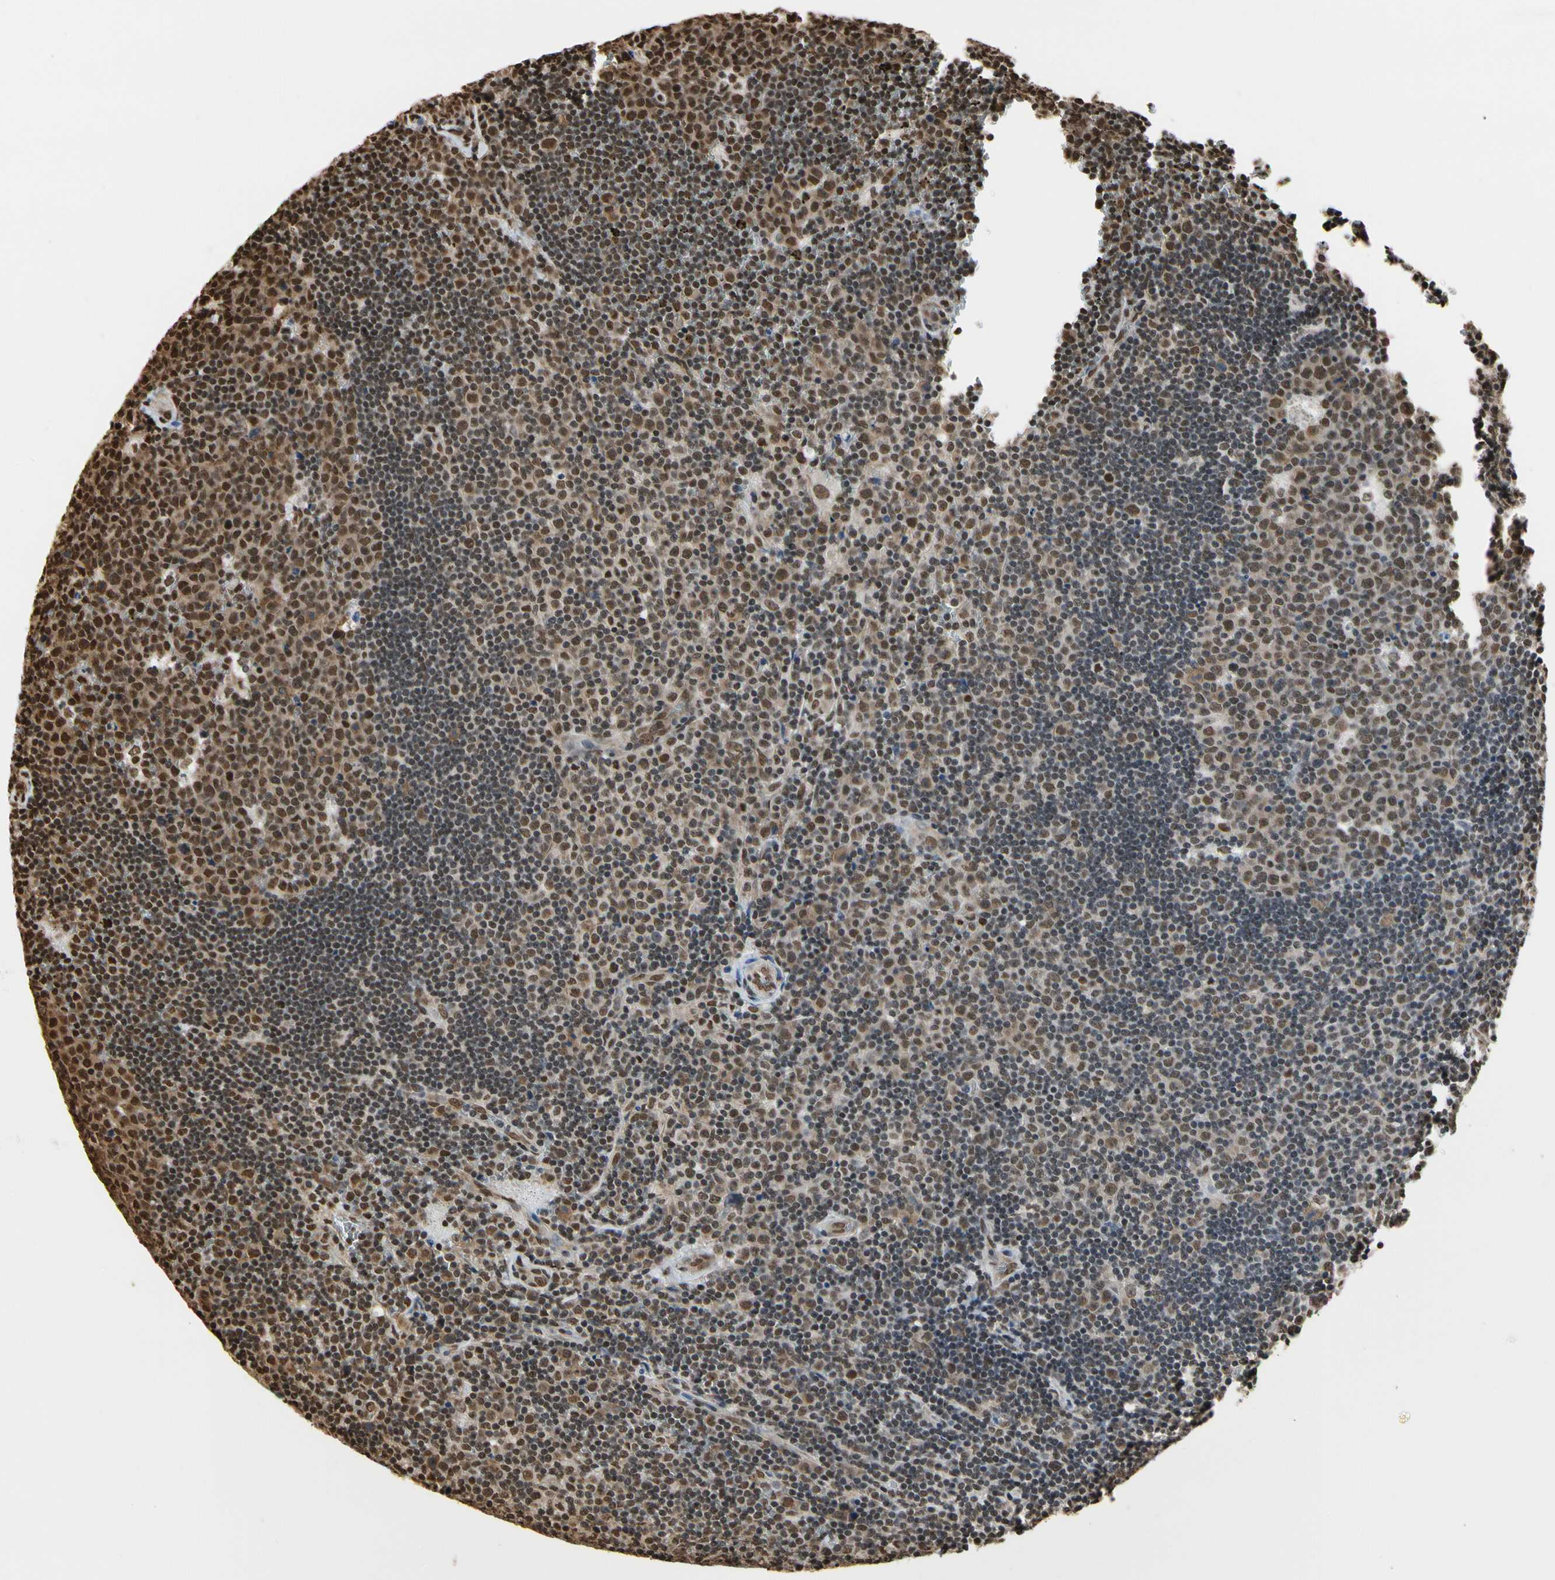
{"staining": {"intensity": "strong", "quantity": ">75%", "location": "nuclear"}, "tissue": "lymph node", "cell_type": "Germinal center cells", "image_type": "normal", "snomed": [{"axis": "morphology", "description": "Normal tissue, NOS"}, {"axis": "topography", "description": "Lymph node"}, {"axis": "topography", "description": "Salivary gland"}], "caption": "DAB (3,3'-diaminobenzidine) immunohistochemical staining of unremarkable lymph node reveals strong nuclear protein staining in about >75% of germinal center cells. (DAB IHC with brightfield microscopy, high magnification).", "gene": "HNRNPK", "patient": {"sex": "male", "age": 8}}